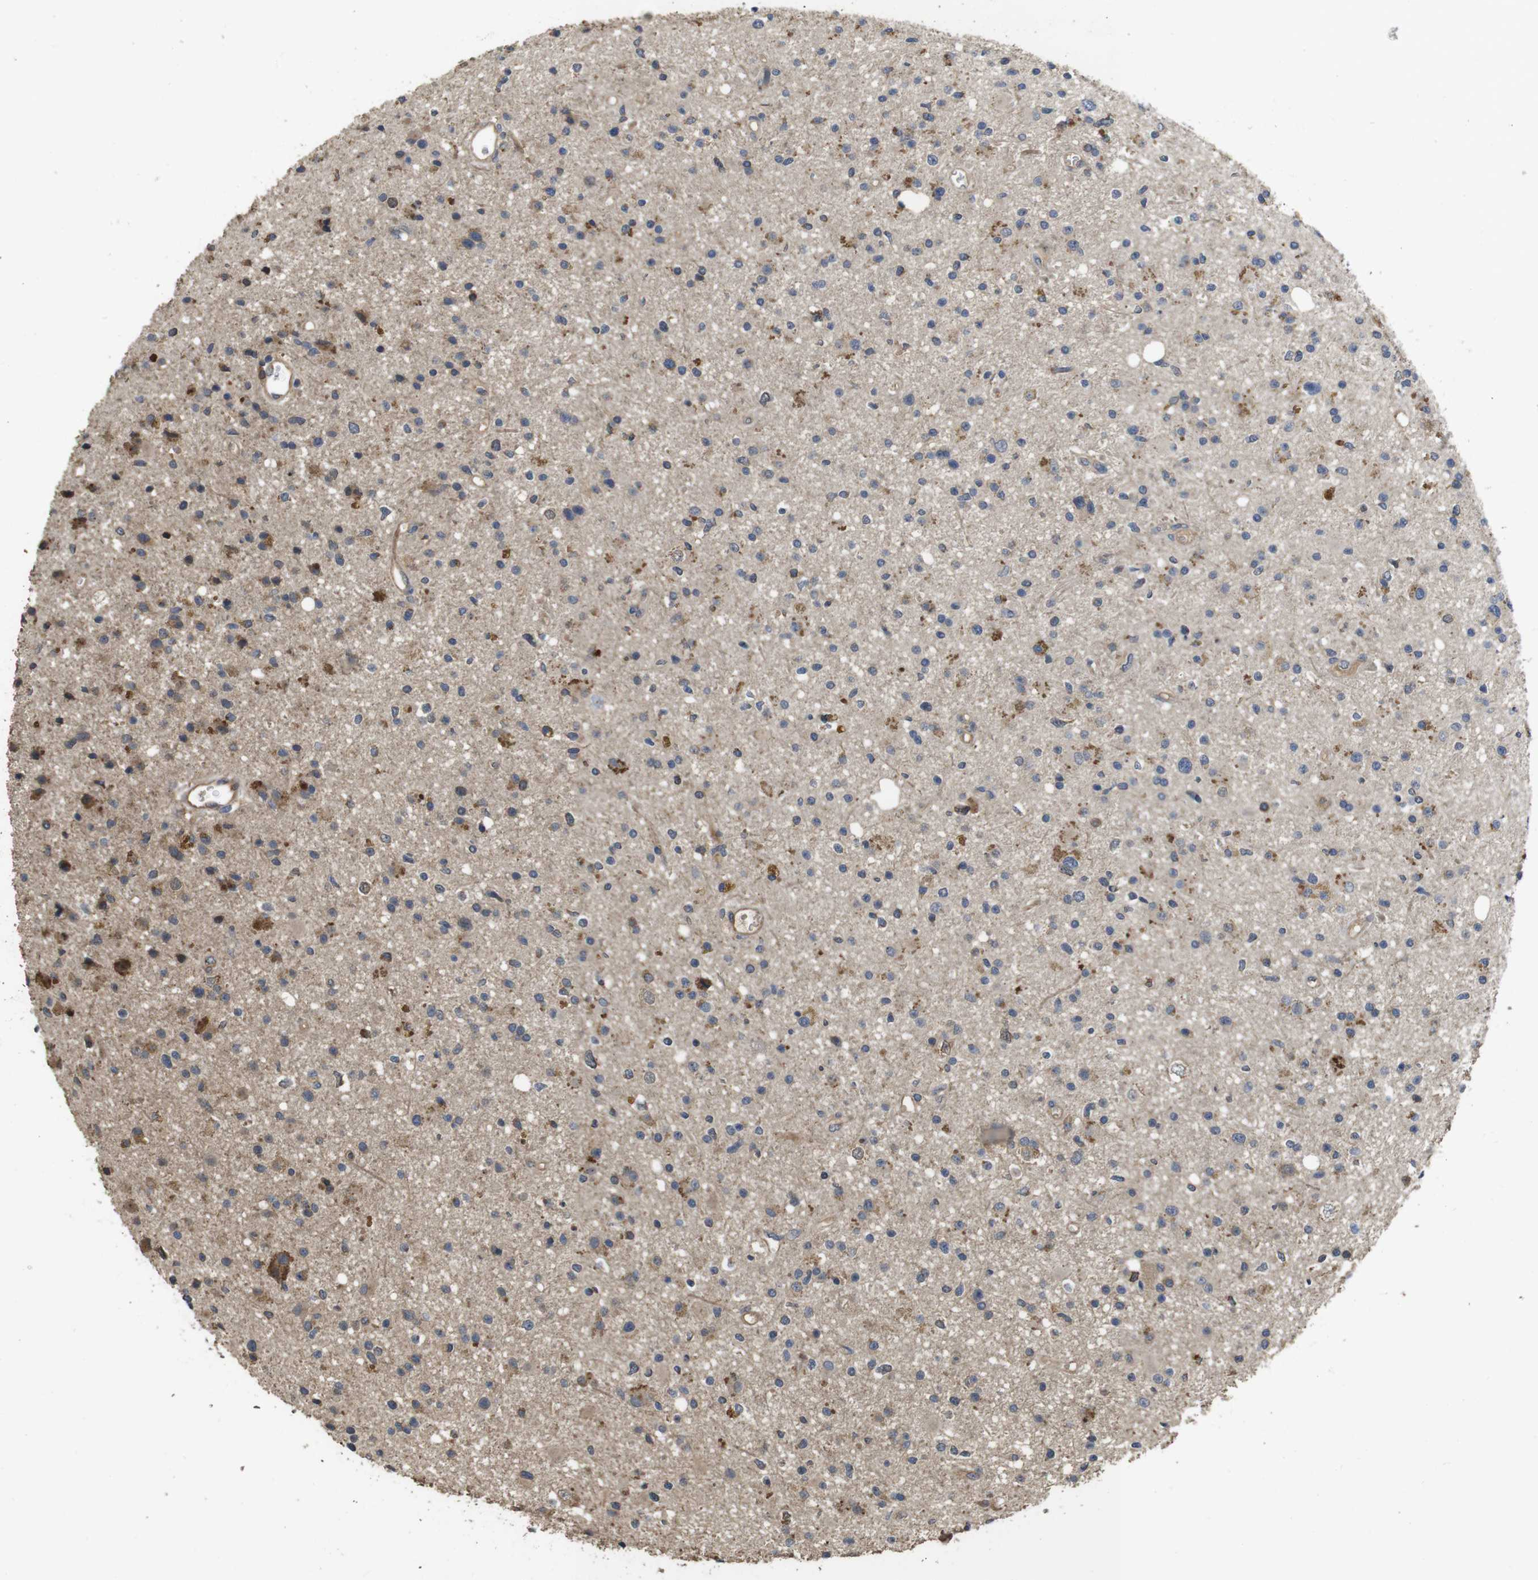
{"staining": {"intensity": "moderate", "quantity": "<25%", "location": "cytoplasmic/membranous"}, "tissue": "glioma", "cell_type": "Tumor cells", "image_type": "cancer", "snomed": [{"axis": "morphology", "description": "Glioma, malignant, High grade"}, {"axis": "topography", "description": "Brain"}], "caption": "A high-resolution image shows immunohistochemistry staining of glioma, which demonstrates moderate cytoplasmic/membranous expression in approximately <25% of tumor cells.", "gene": "PCDHB10", "patient": {"sex": "male", "age": 33}}